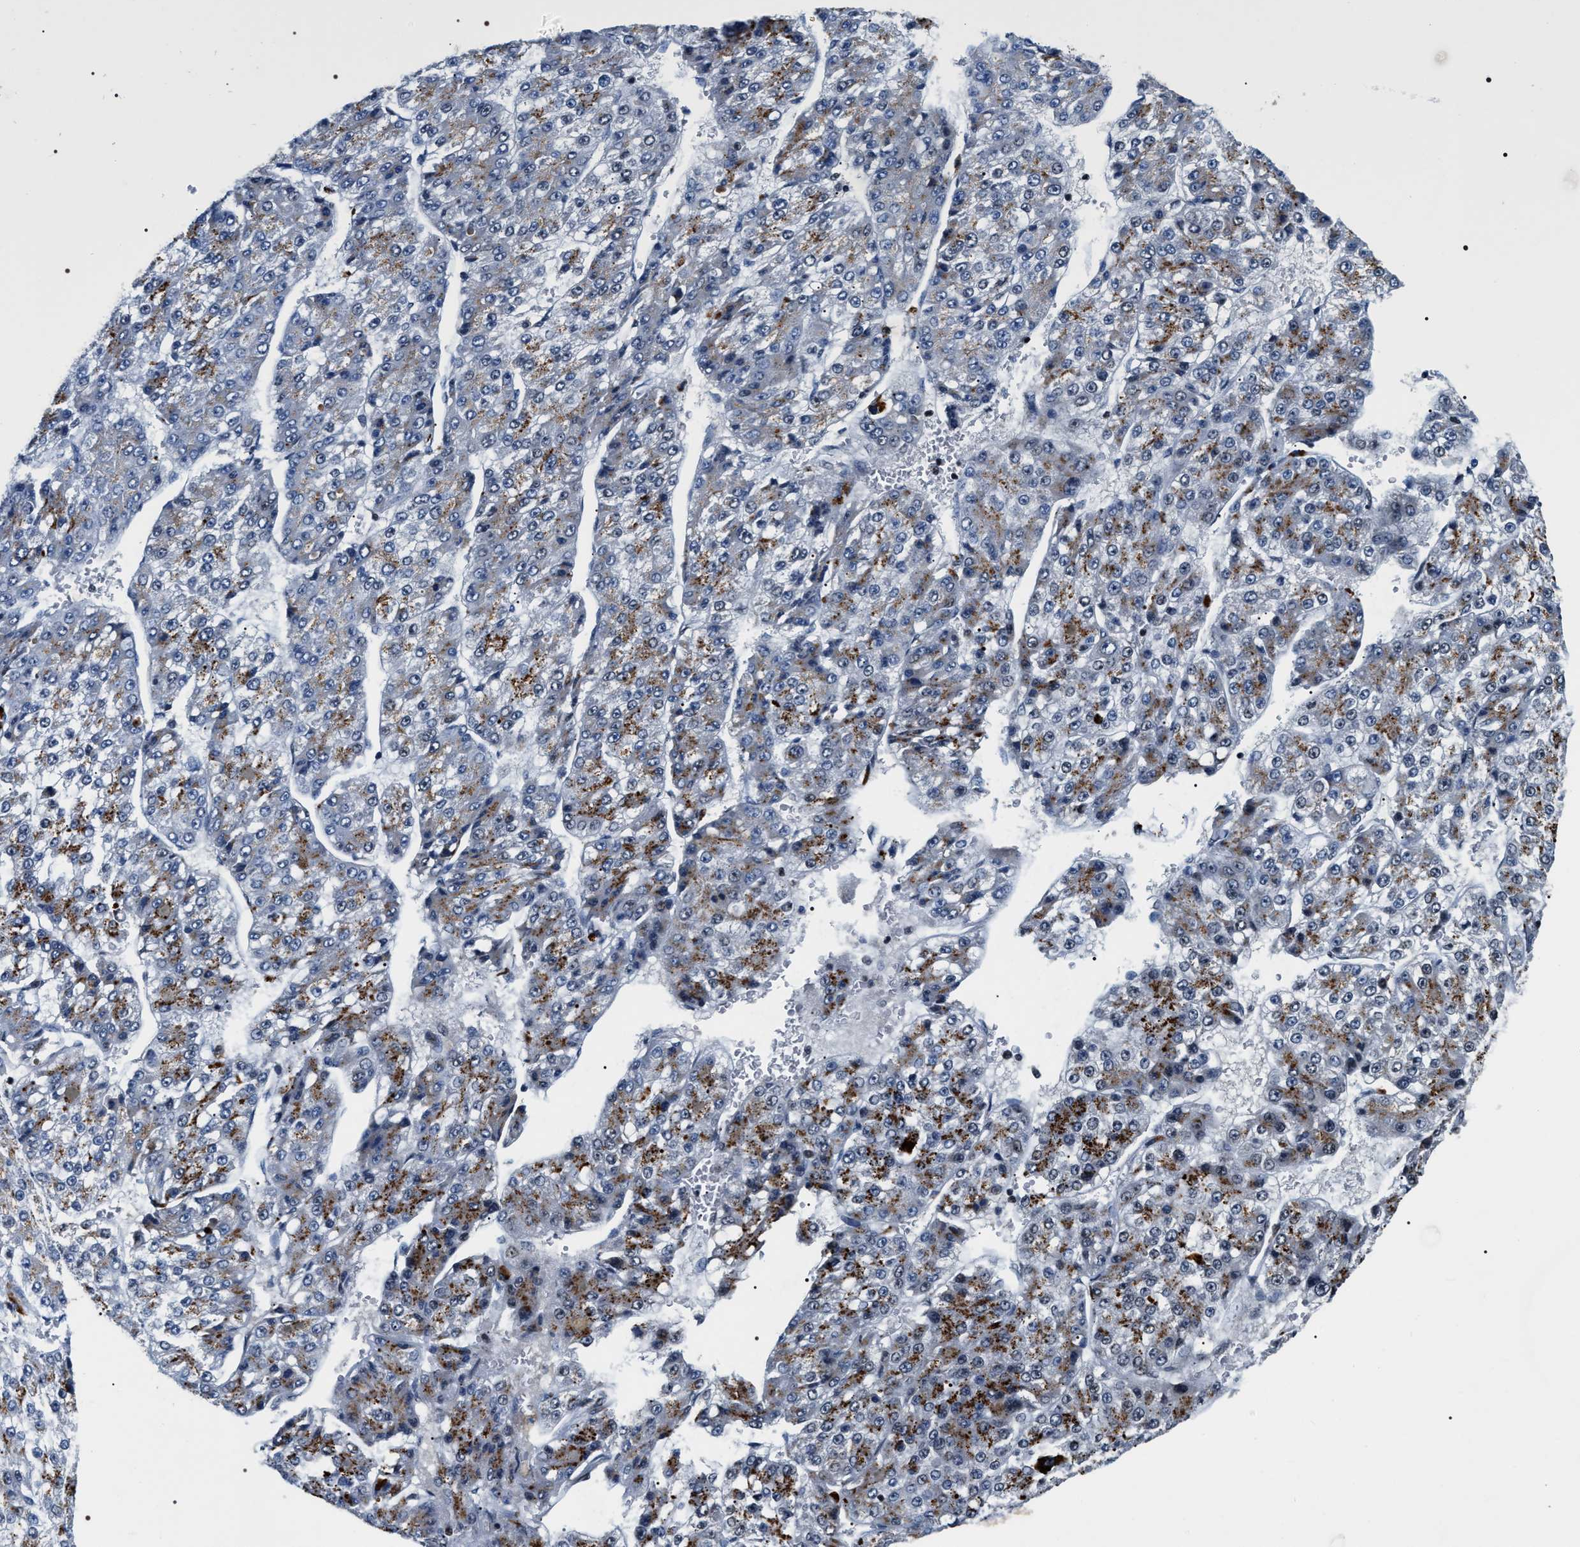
{"staining": {"intensity": "moderate", "quantity": "25%-75%", "location": "cytoplasmic/membranous"}, "tissue": "liver cancer", "cell_type": "Tumor cells", "image_type": "cancer", "snomed": [{"axis": "morphology", "description": "Carcinoma, Hepatocellular, NOS"}, {"axis": "topography", "description": "Liver"}], "caption": "IHC photomicrograph of liver hepatocellular carcinoma stained for a protein (brown), which demonstrates medium levels of moderate cytoplasmic/membranous expression in about 25%-75% of tumor cells.", "gene": "C7orf25", "patient": {"sex": "female", "age": 73}}